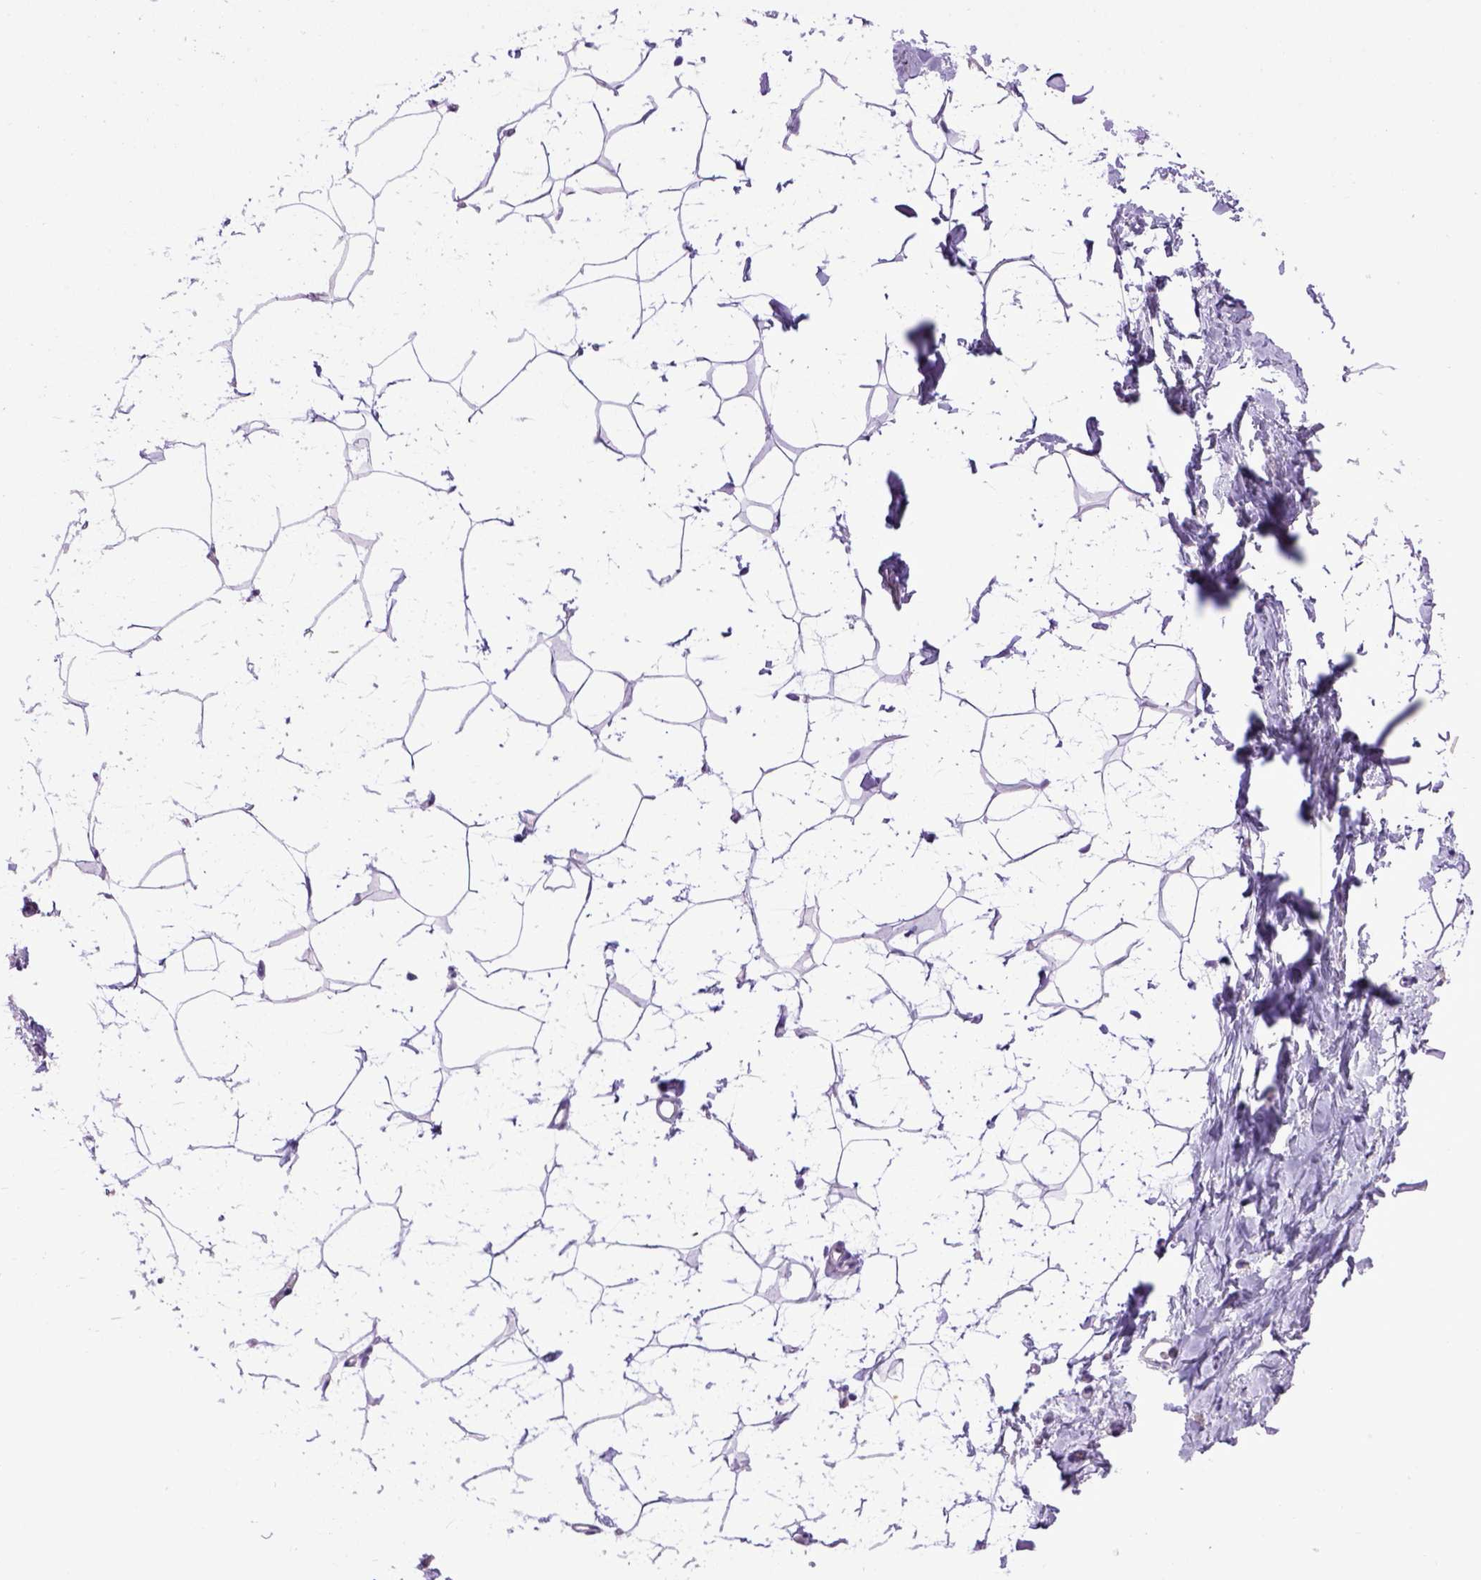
{"staining": {"intensity": "negative", "quantity": "none", "location": "none"}, "tissue": "breast", "cell_type": "Adipocytes", "image_type": "normal", "snomed": [{"axis": "morphology", "description": "Normal tissue, NOS"}, {"axis": "topography", "description": "Breast"}], "caption": "Immunohistochemistry of normal human breast demonstrates no positivity in adipocytes. (DAB (3,3'-diaminobenzidine) IHC with hematoxylin counter stain).", "gene": "CDH1", "patient": {"sex": "female", "age": 32}}